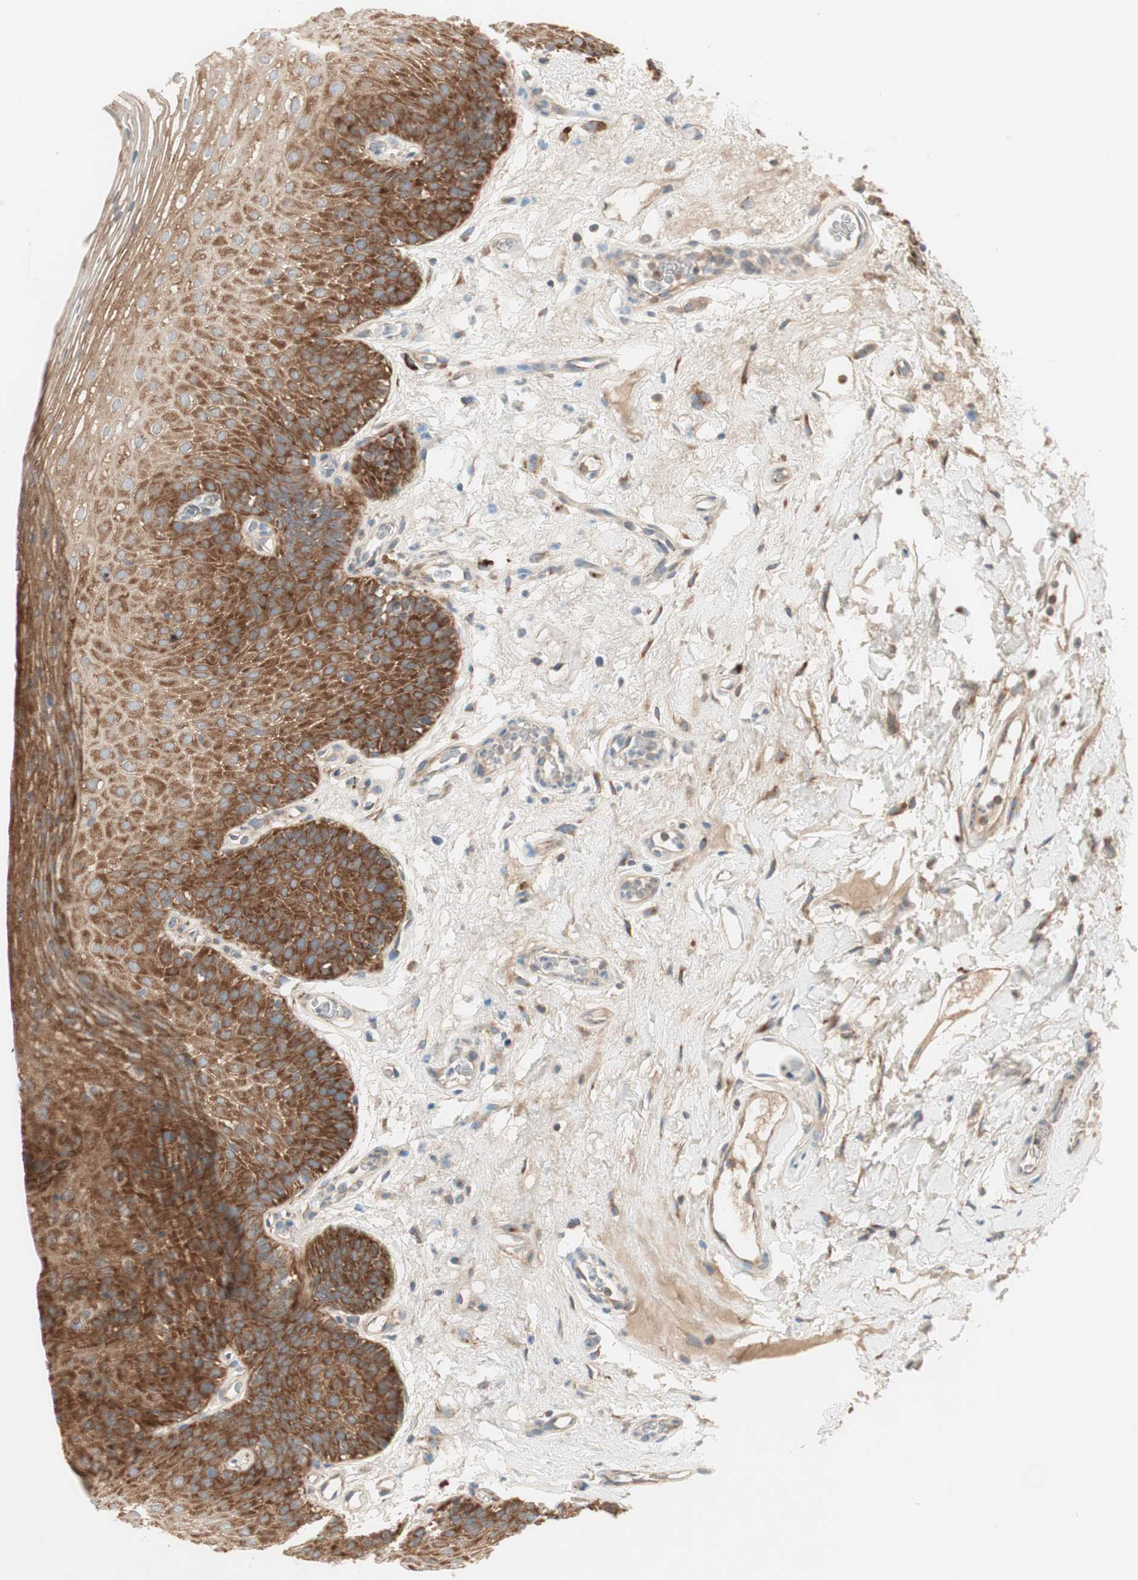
{"staining": {"intensity": "strong", "quantity": ">75%", "location": "cytoplasmic/membranous"}, "tissue": "oral mucosa", "cell_type": "Squamous epithelial cells", "image_type": "normal", "snomed": [{"axis": "morphology", "description": "Normal tissue, NOS"}, {"axis": "morphology", "description": "Squamous cell carcinoma, NOS"}, {"axis": "topography", "description": "Skeletal muscle"}, {"axis": "topography", "description": "Oral tissue"}], "caption": "This photomicrograph shows benign oral mucosa stained with immunohistochemistry to label a protein in brown. The cytoplasmic/membranous of squamous epithelial cells show strong positivity for the protein. Nuclei are counter-stained blue.", "gene": "RPL23", "patient": {"sex": "male", "age": 71}}